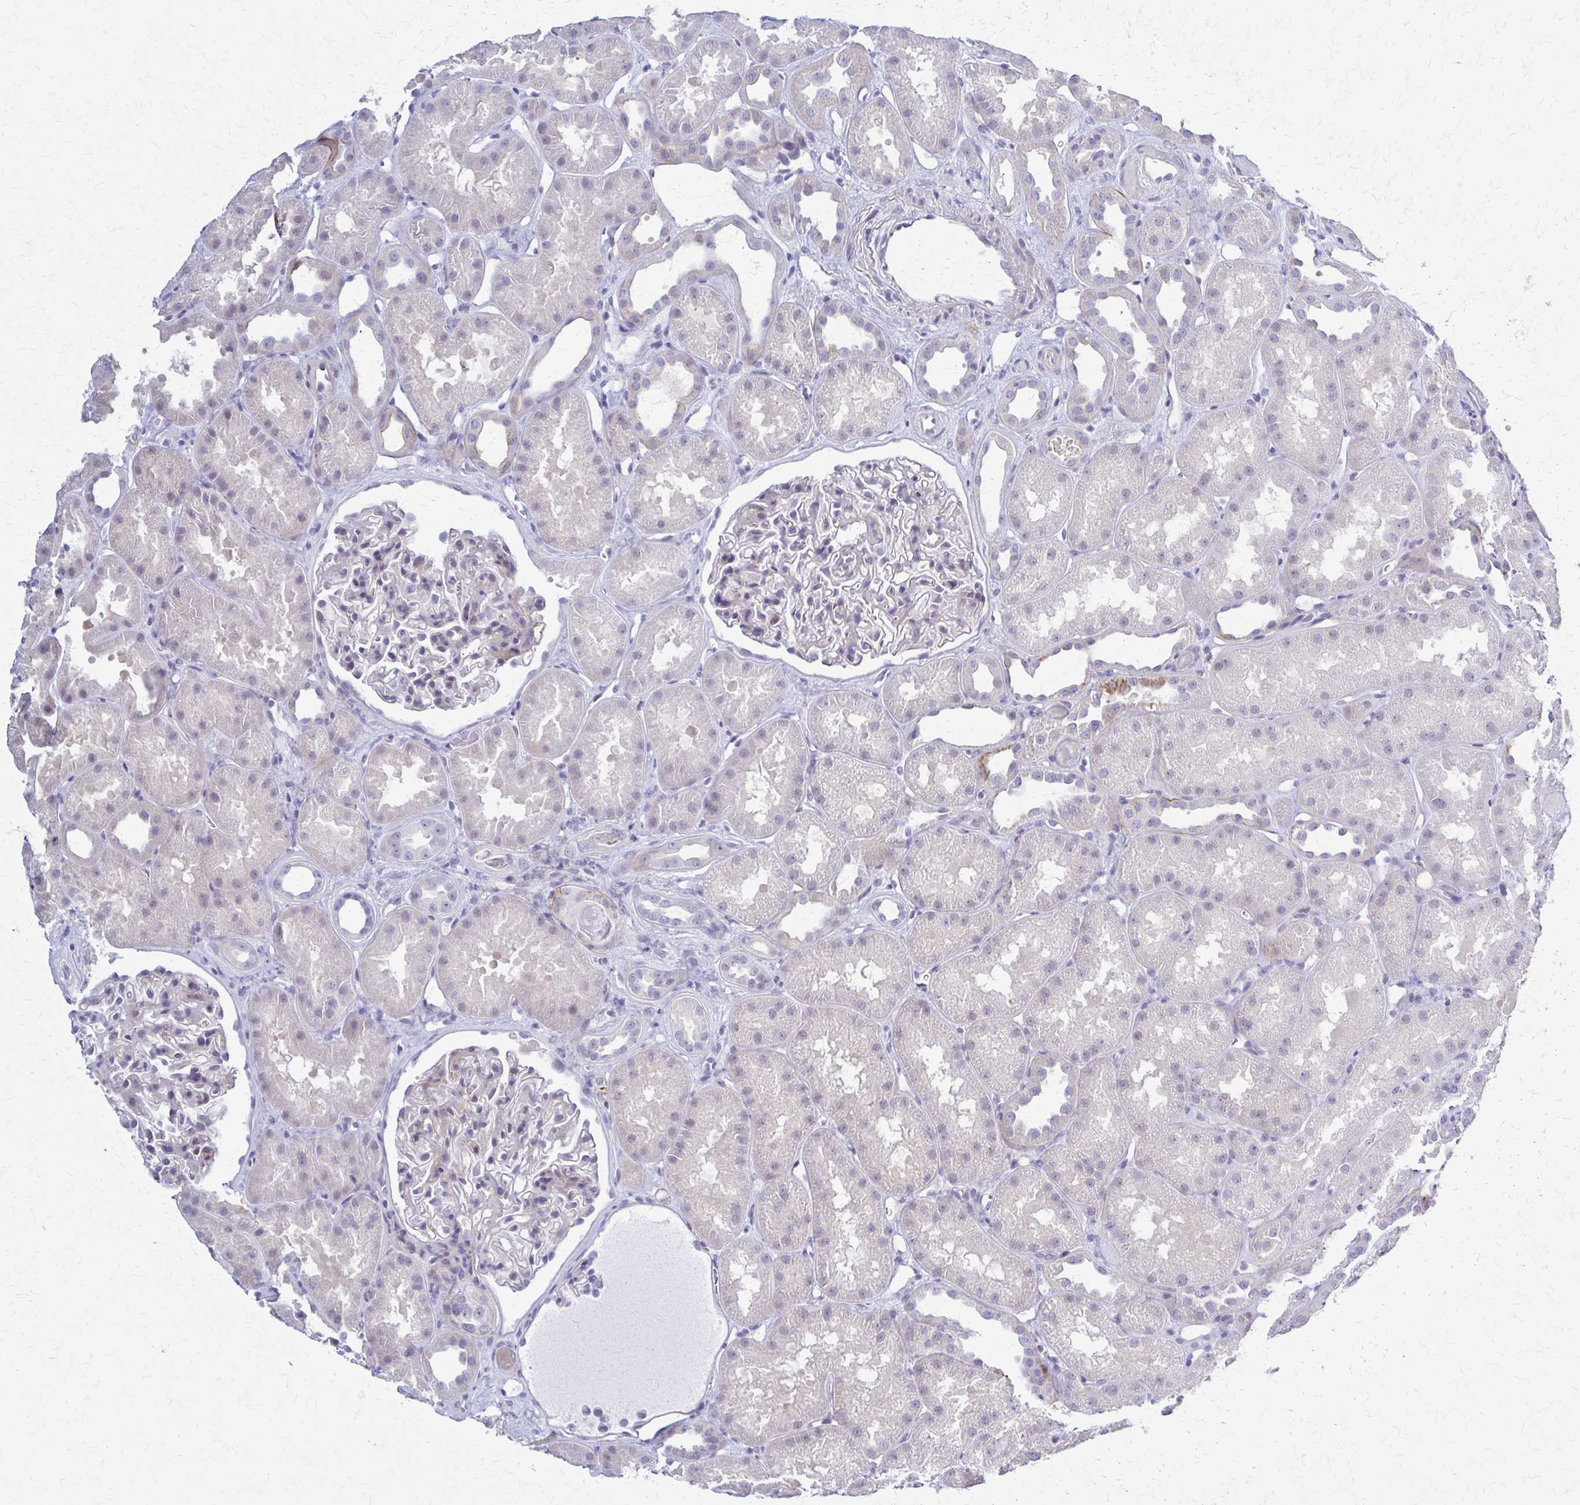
{"staining": {"intensity": "negative", "quantity": "none", "location": "none"}, "tissue": "kidney", "cell_type": "Cells in glomeruli", "image_type": "normal", "snomed": [{"axis": "morphology", "description": "Normal tissue, NOS"}, {"axis": "topography", "description": "Kidney"}], "caption": "High magnification brightfield microscopy of normal kidney stained with DAB (3,3'-diaminobenzidine) (brown) and counterstained with hematoxylin (blue): cells in glomeruli show no significant positivity. The staining is performed using DAB (3,3'-diaminobenzidine) brown chromogen with nuclei counter-stained in using hematoxylin.", "gene": "RHOBTB2", "patient": {"sex": "male", "age": 61}}